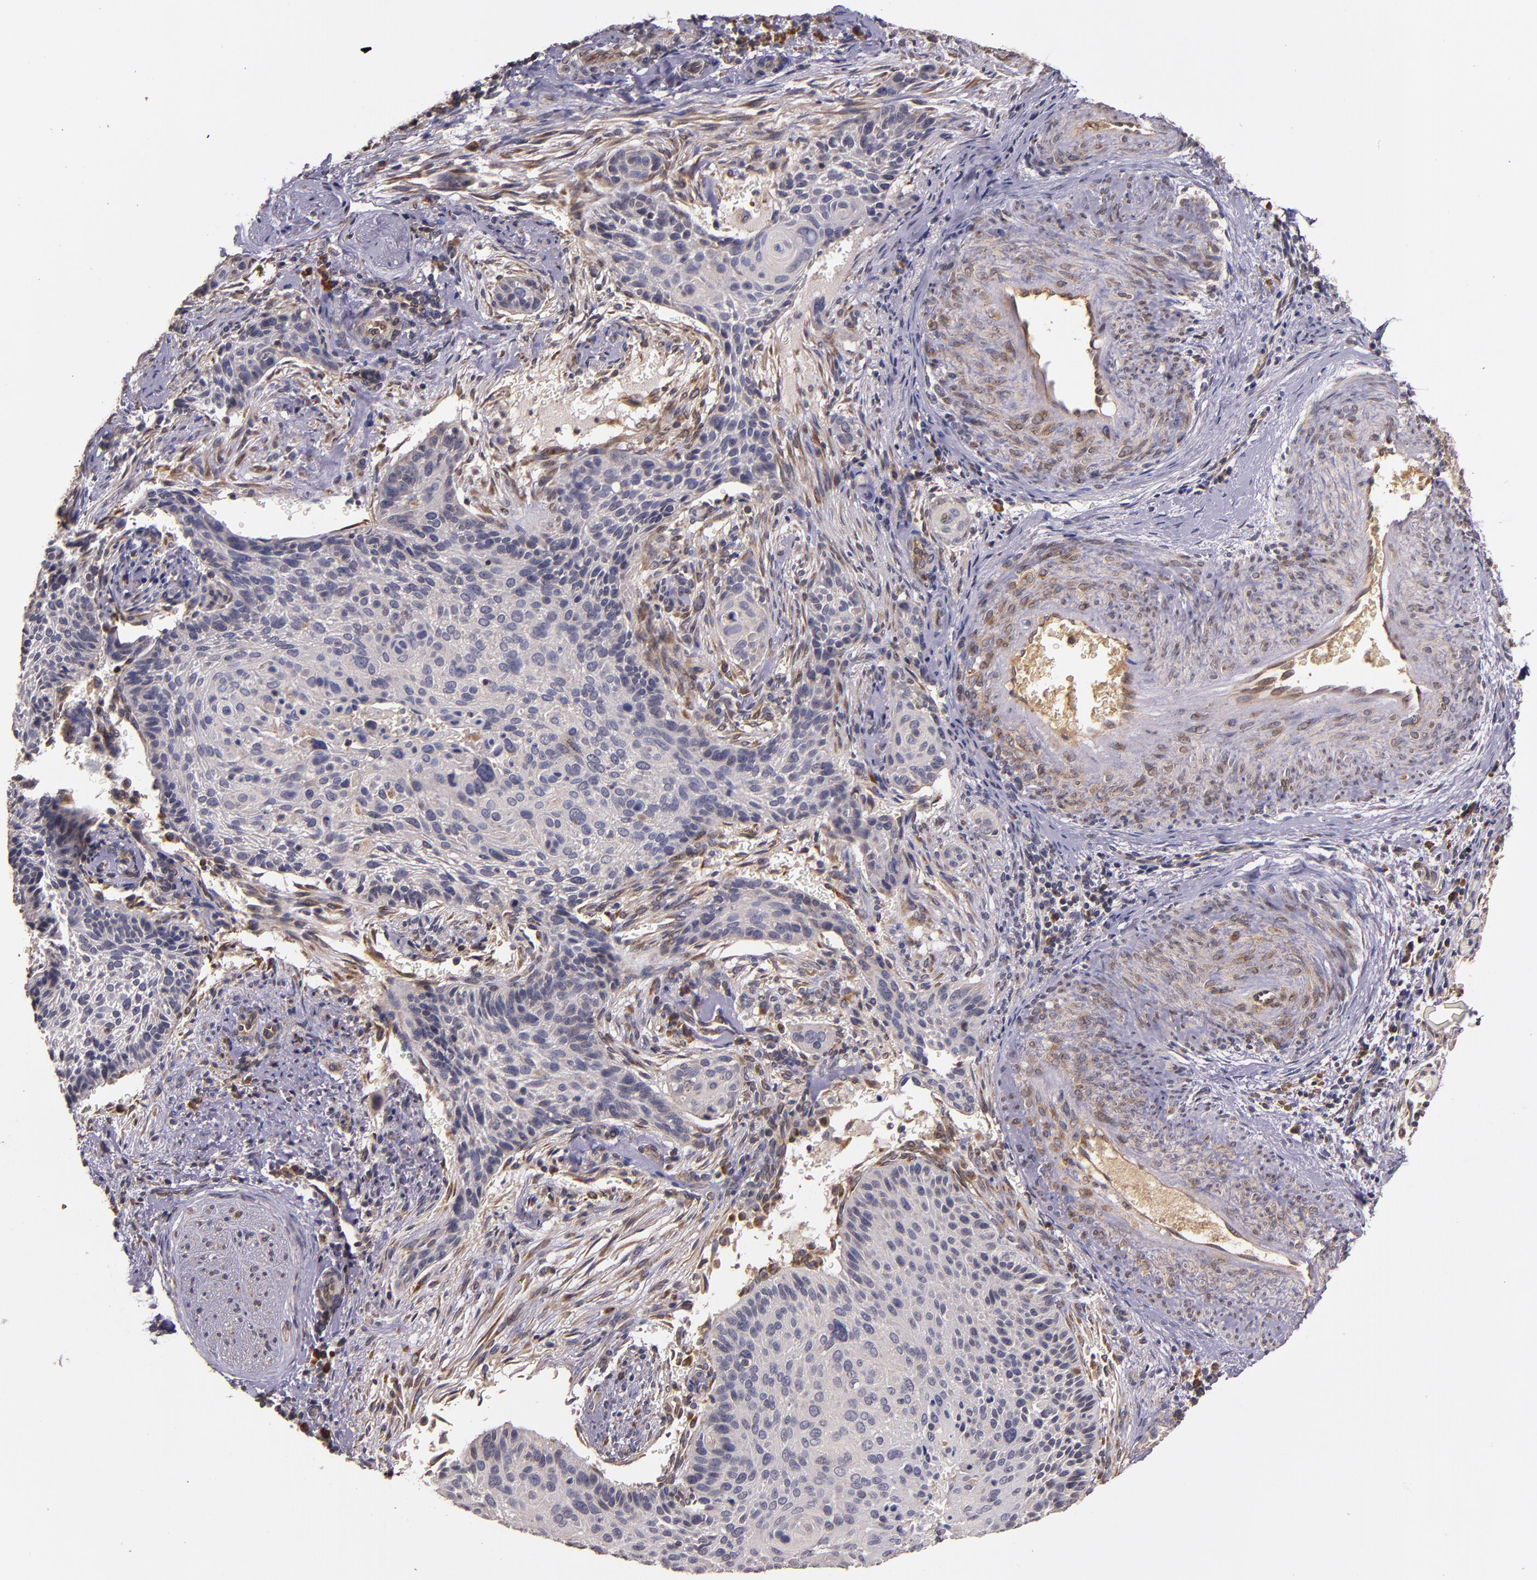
{"staining": {"intensity": "weak", "quantity": ">75%", "location": "cytoplasmic/membranous"}, "tissue": "cervical cancer", "cell_type": "Tumor cells", "image_type": "cancer", "snomed": [{"axis": "morphology", "description": "Squamous cell carcinoma, NOS"}, {"axis": "topography", "description": "Cervix"}], "caption": "Immunohistochemical staining of human cervical cancer exhibits low levels of weak cytoplasmic/membranous protein expression in approximately >75% of tumor cells.", "gene": "PRAF2", "patient": {"sex": "female", "age": 33}}